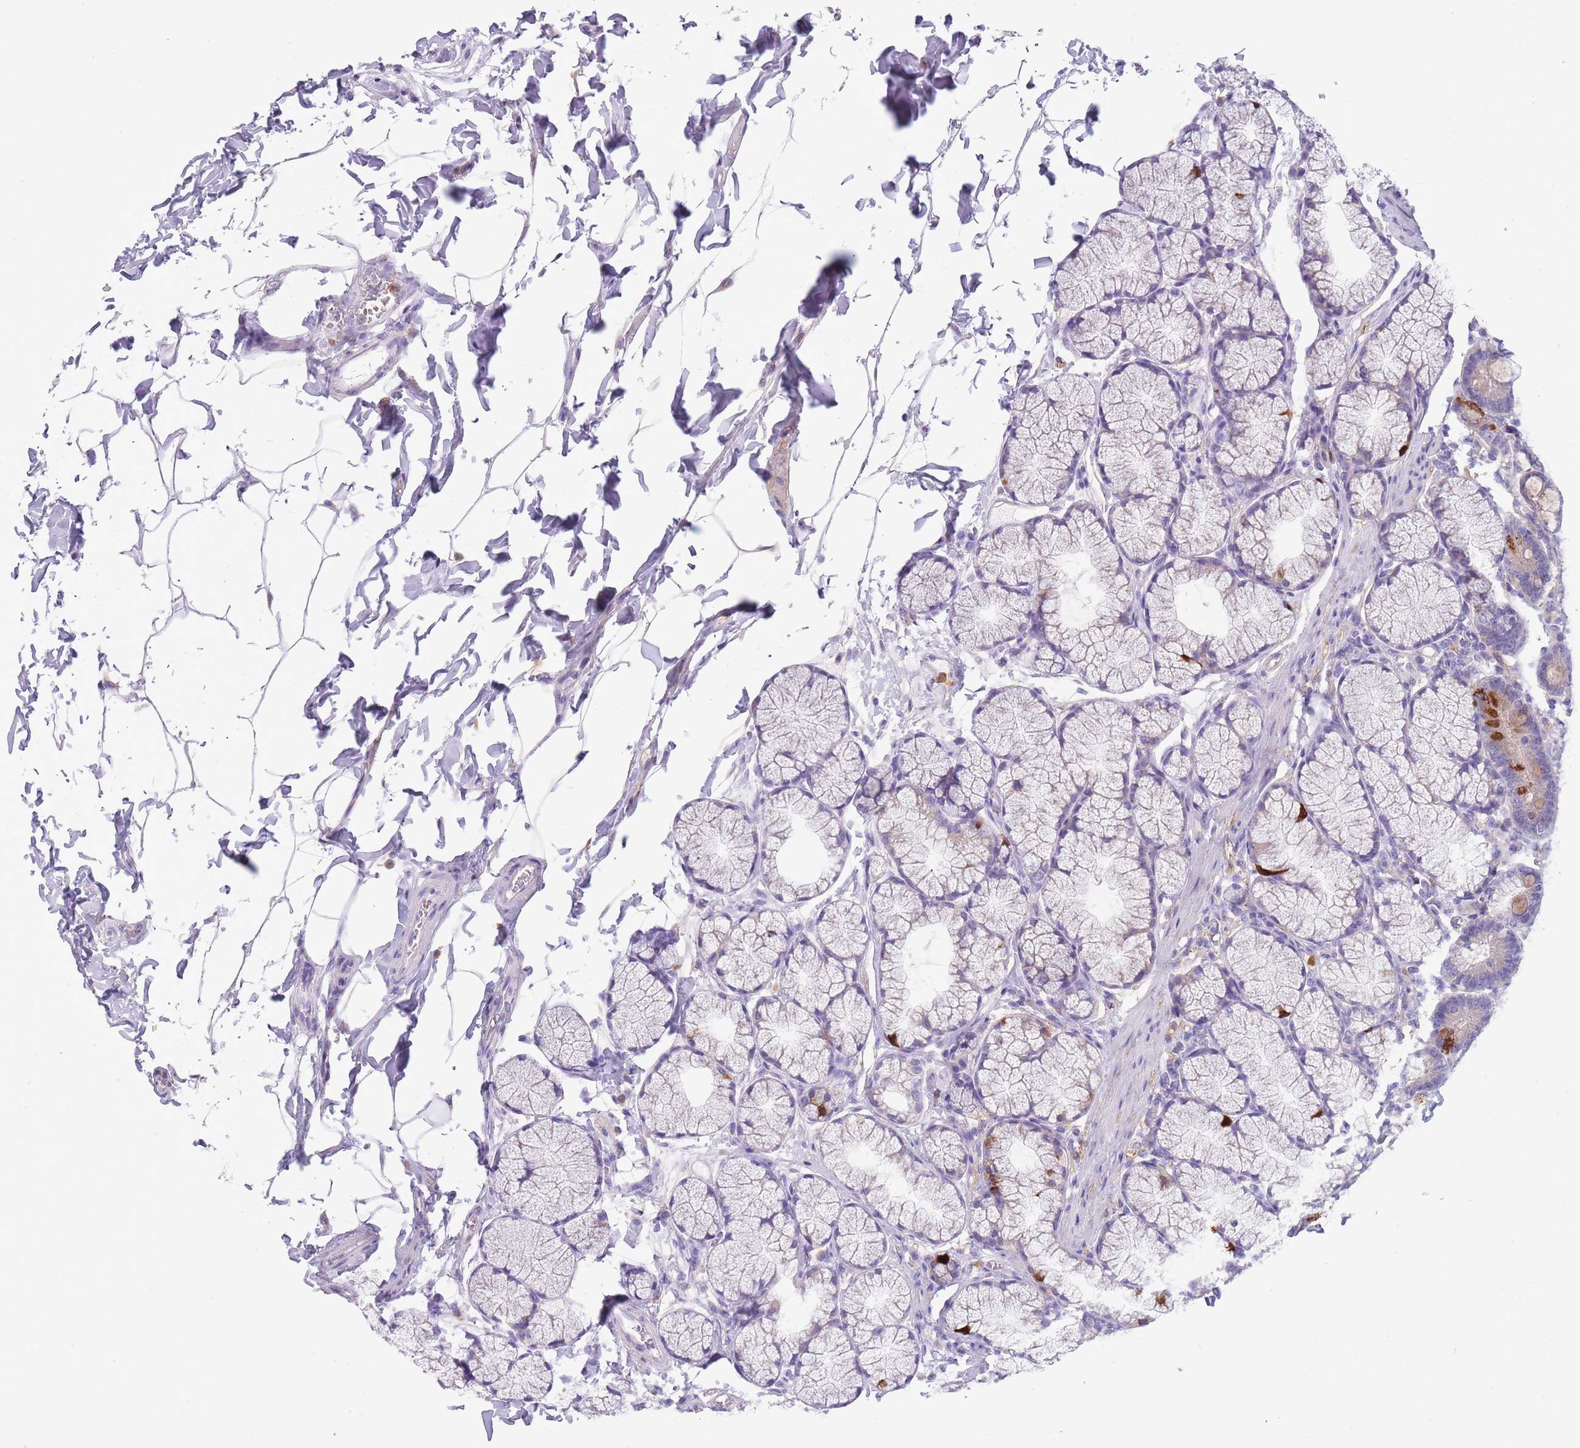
{"staining": {"intensity": "strong", "quantity": "<25%", "location": "cytoplasmic/membranous"}, "tissue": "duodenum", "cell_type": "Glandular cells", "image_type": "normal", "snomed": [{"axis": "morphology", "description": "Normal tissue, NOS"}, {"axis": "topography", "description": "Duodenum"}], "caption": "IHC micrograph of unremarkable human duodenum stained for a protein (brown), which reveals medium levels of strong cytoplasmic/membranous staining in approximately <25% of glandular cells.", "gene": "ZFP2", "patient": {"sex": "male", "age": 35}}